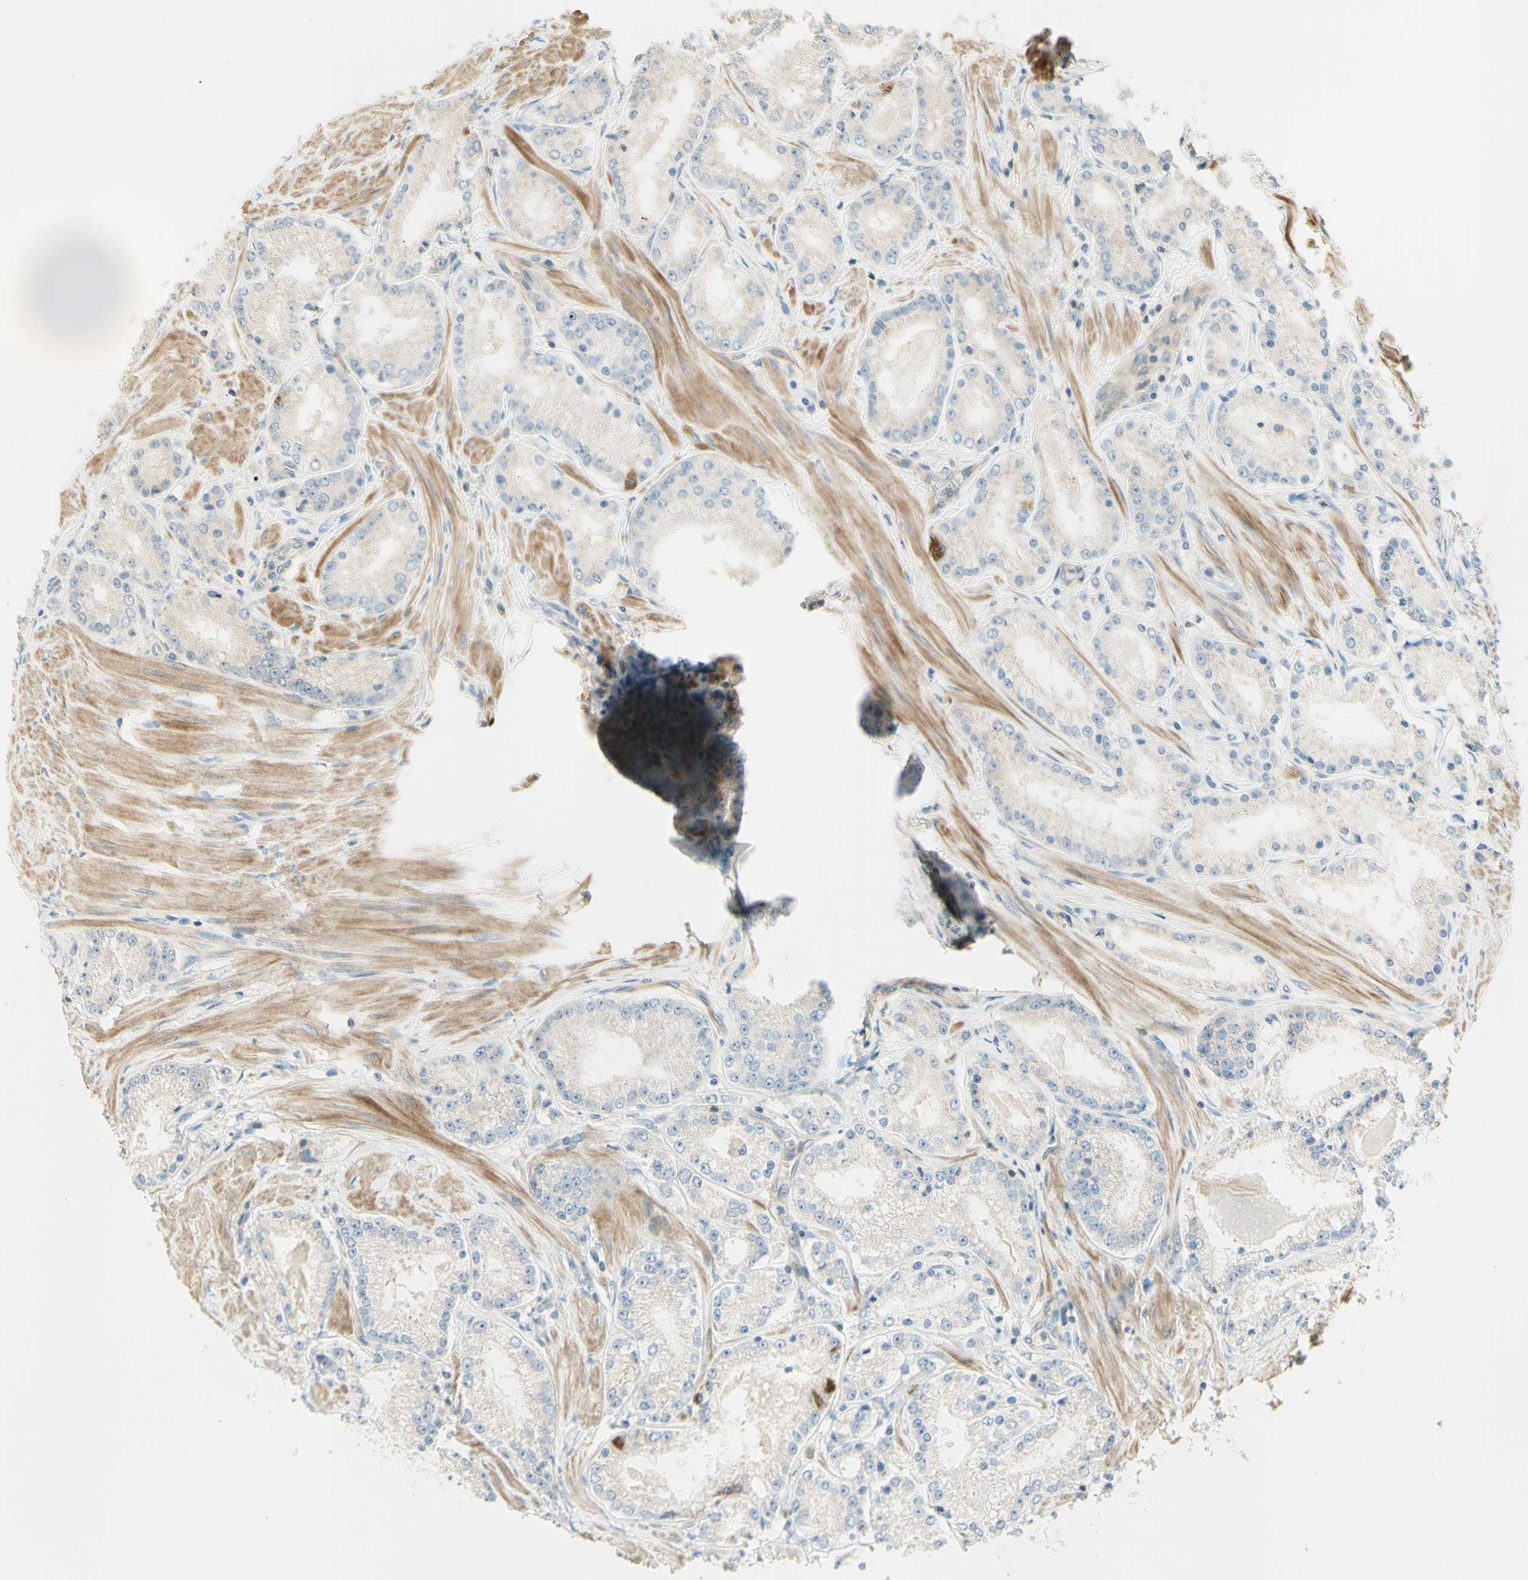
{"staining": {"intensity": "weak", "quantity": "25%-75%", "location": "cytoplasmic/membranous"}, "tissue": "prostate cancer", "cell_type": "Tumor cells", "image_type": "cancer", "snomed": [{"axis": "morphology", "description": "Adenocarcinoma, Low grade"}, {"axis": "topography", "description": "Prostate"}], "caption": "A brown stain highlights weak cytoplasmic/membranous positivity of a protein in prostate cancer (low-grade adenocarcinoma) tumor cells.", "gene": "PROM1", "patient": {"sex": "male", "age": 63}}